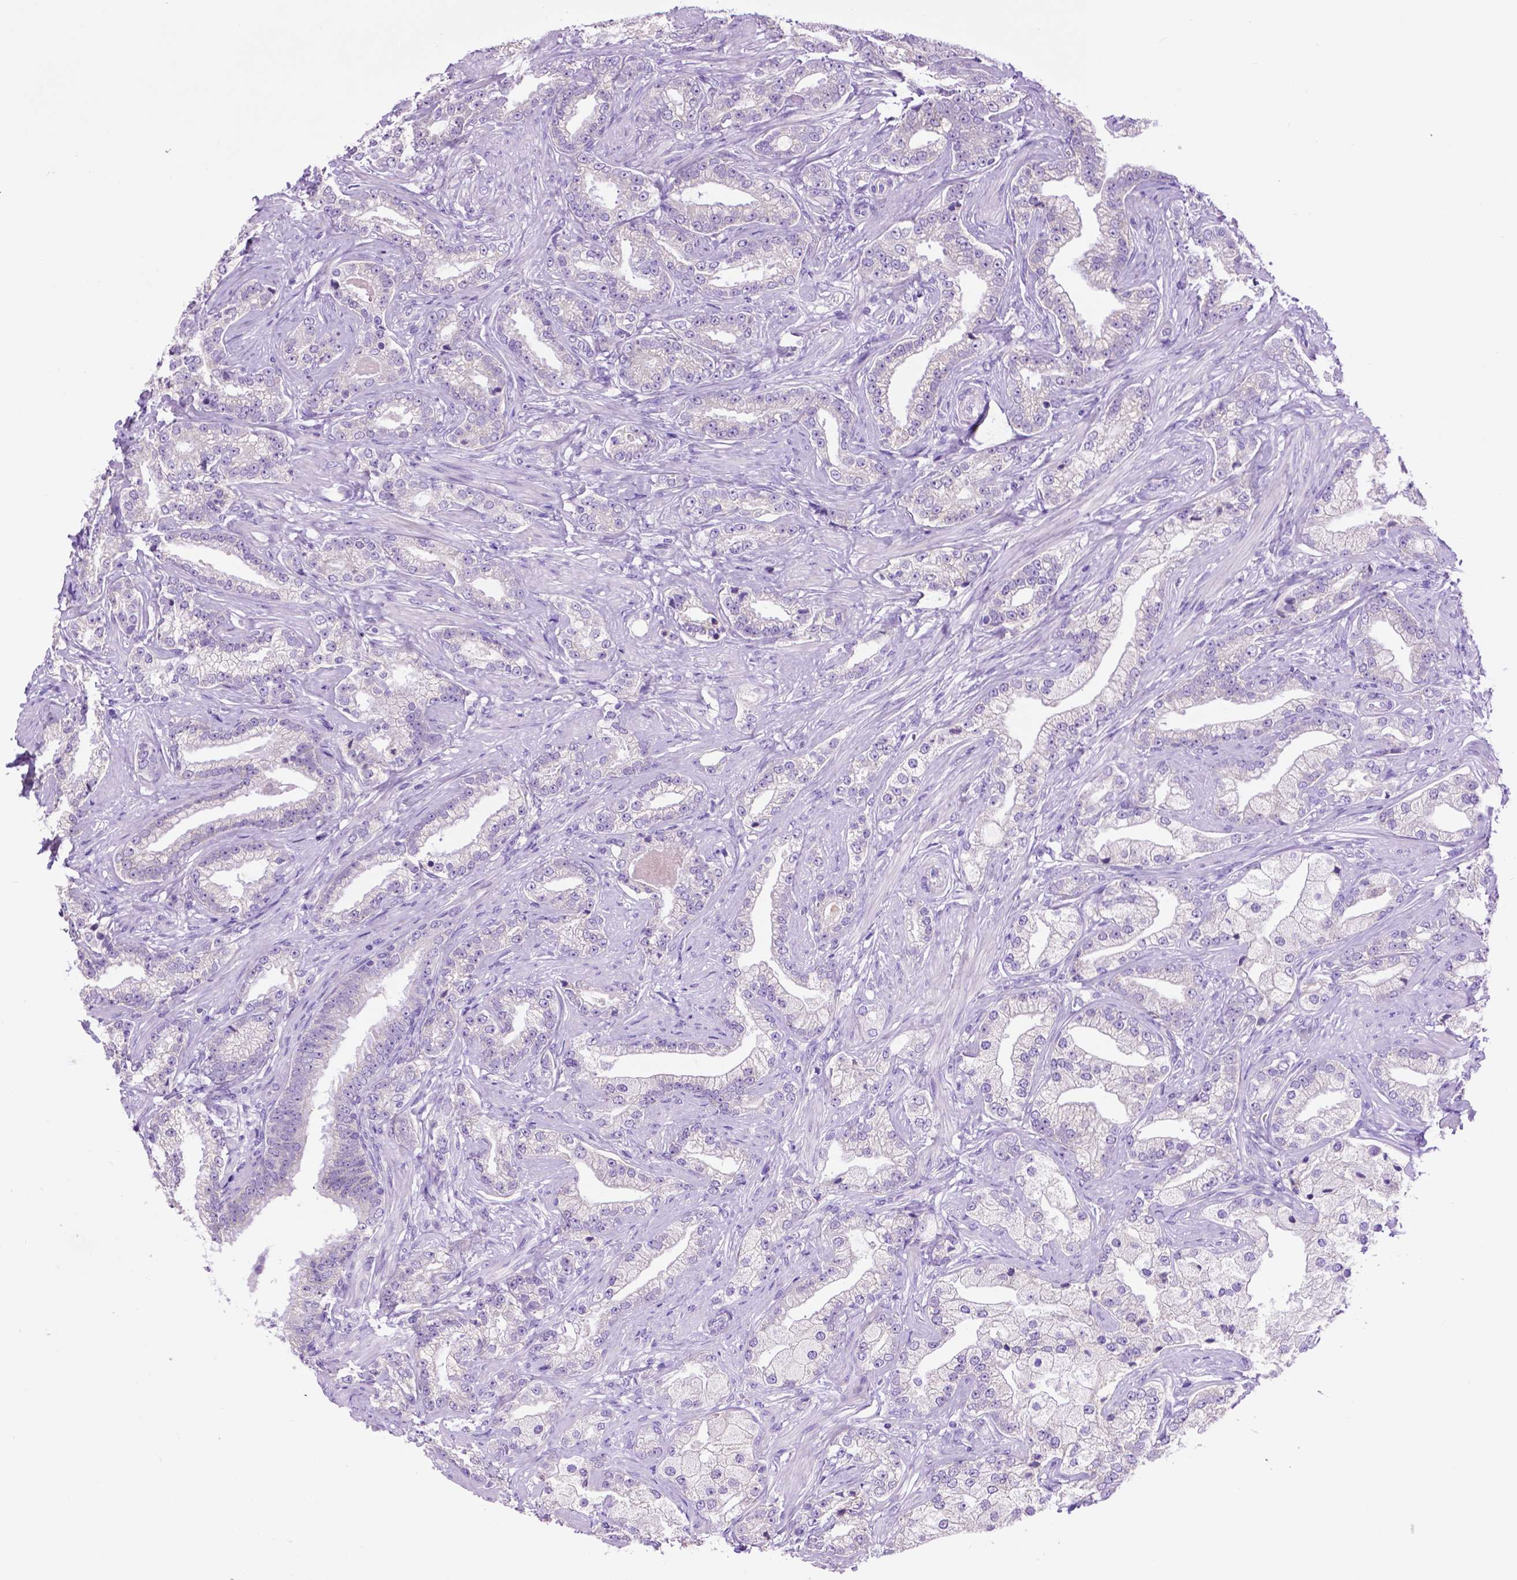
{"staining": {"intensity": "negative", "quantity": "none", "location": "none"}, "tissue": "prostate cancer", "cell_type": "Tumor cells", "image_type": "cancer", "snomed": [{"axis": "morphology", "description": "Adenocarcinoma, Low grade"}, {"axis": "topography", "description": "Prostate"}], "caption": "IHC of prostate cancer exhibits no staining in tumor cells.", "gene": "PHYHIP", "patient": {"sex": "male", "age": 61}}